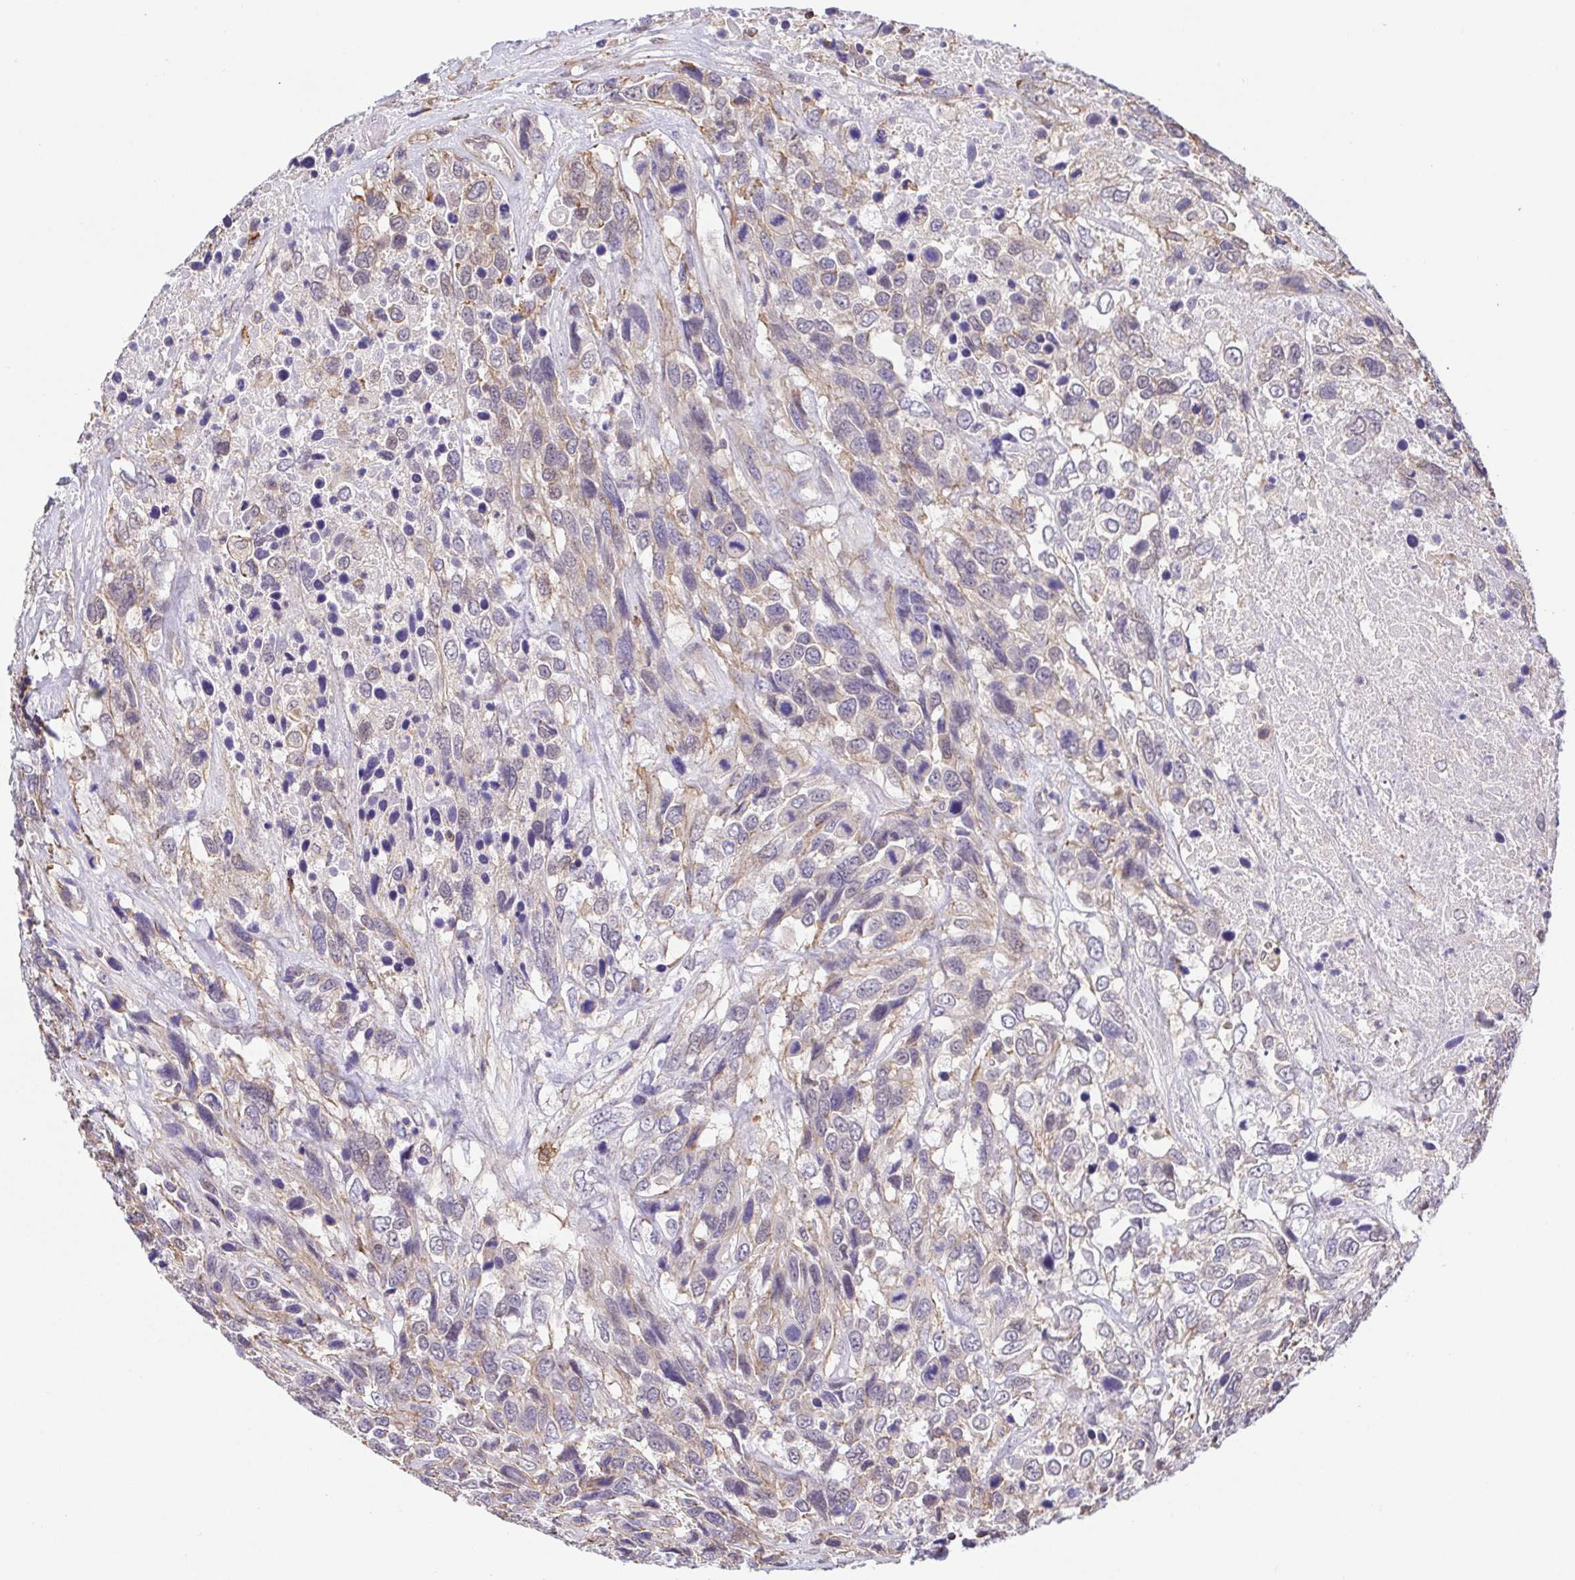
{"staining": {"intensity": "weak", "quantity": "<25%", "location": "cytoplasmic/membranous"}, "tissue": "urothelial cancer", "cell_type": "Tumor cells", "image_type": "cancer", "snomed": [{"axis": "morphology", "description": "Urothelial carcinoma, High grade"}, {"axis": "topography", "description": "Urinary bladder"}], "caption": "Histopathology image shows no protein staining in tumor cells of high-grade urothelial carcinoma tissue.", "gene": "PREPL", "patient": {"sex": "female", "age": 70}}